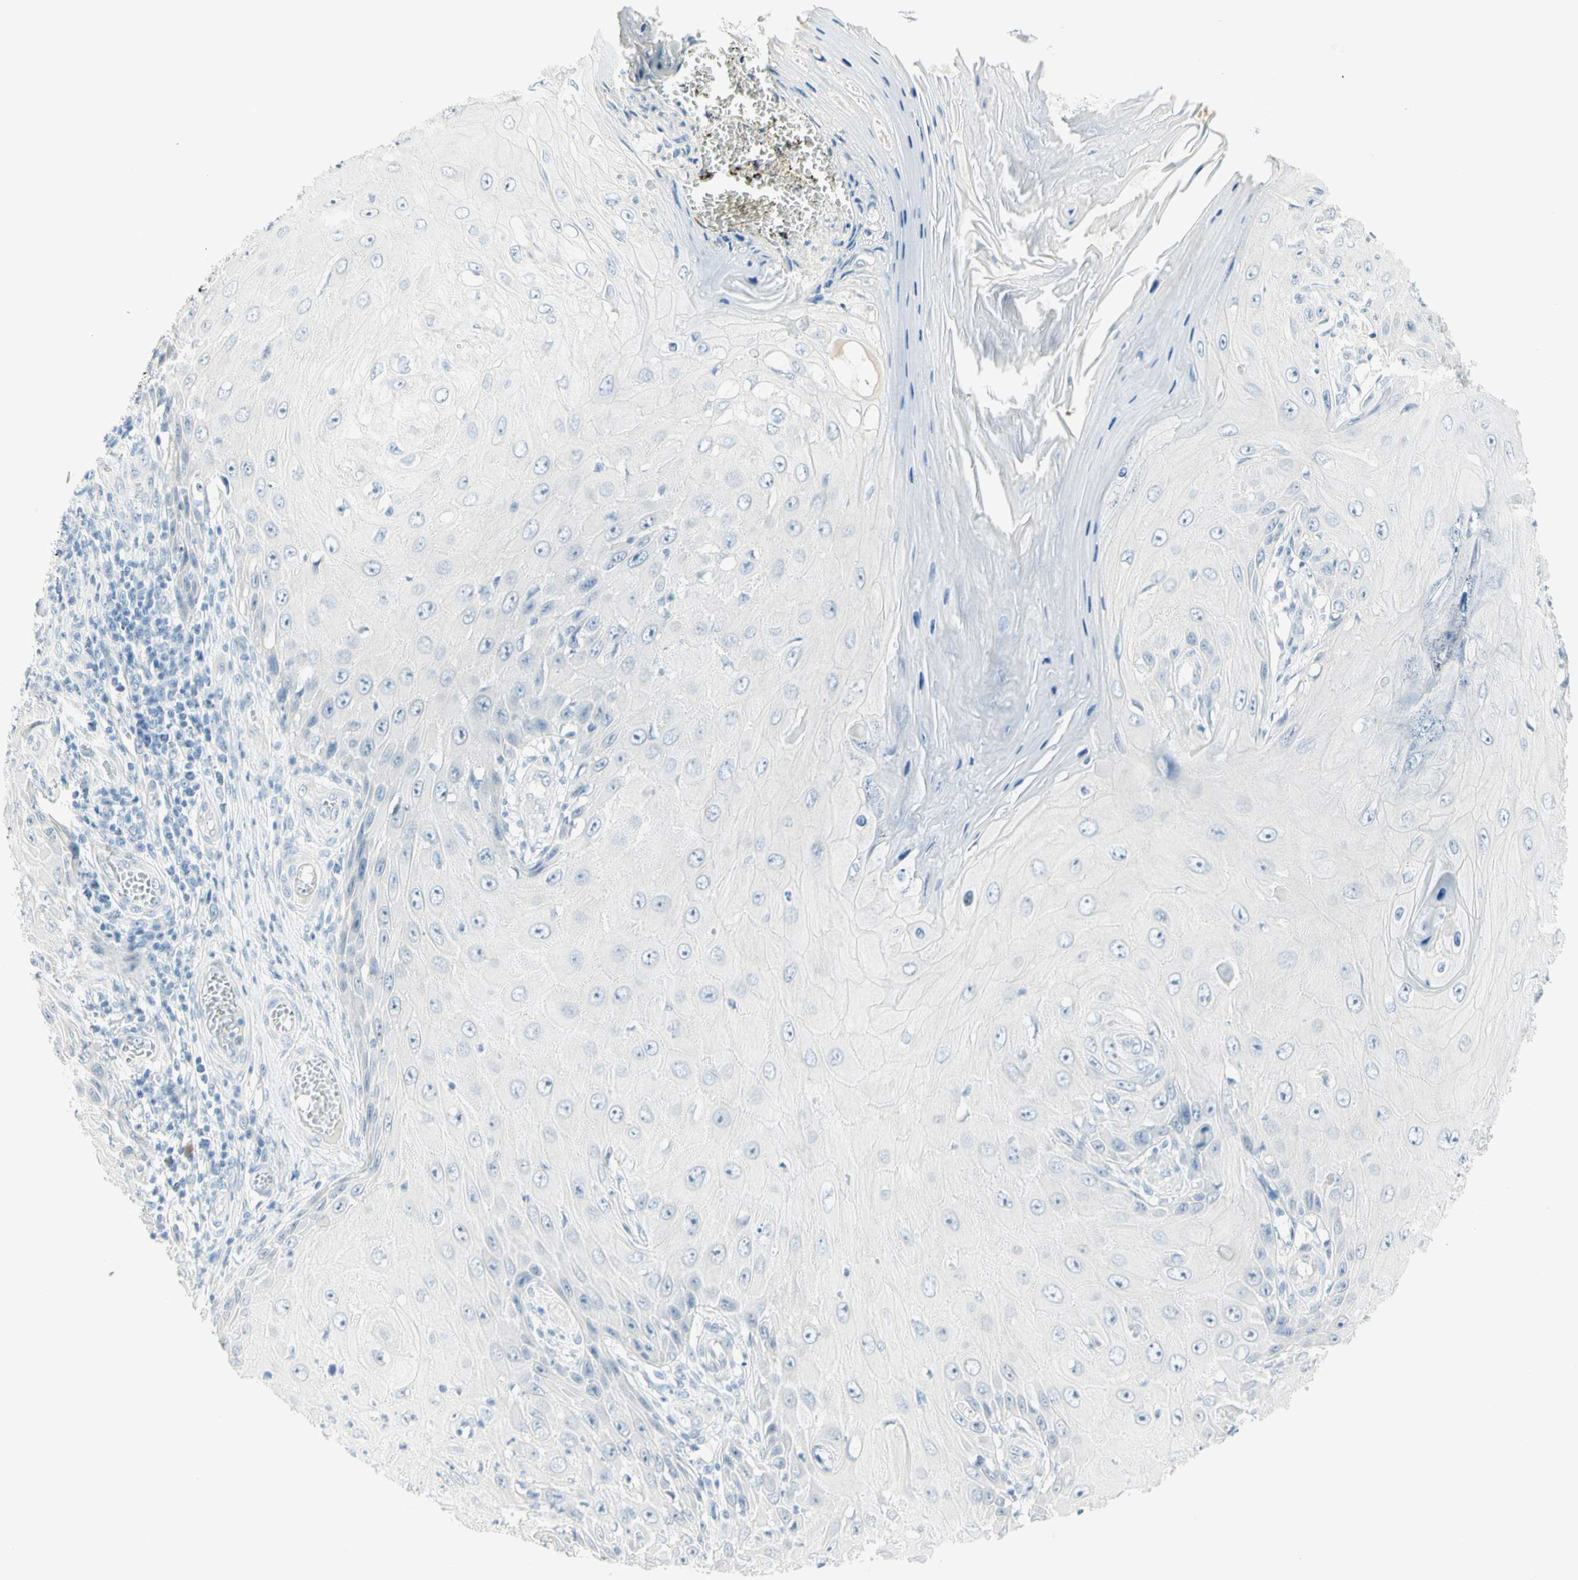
{"staining": {"intensity": "negative", "quantity": "none", "location": "none"}, "tissue": "skin cancer", "cell_type": "Tumor cells", "image_type": "cancer", "snomed": [{"axis": "morphology", "description": "Squamous cell carcinoma, NOS"}, {"axis": "topography", "description": "Skin"}], "caption": "A photomicrograph of human skin squamous cell carcinoma is negative for staining in tumor cells.", "gene": "MLLT10", "patient": {"sex": "female", "age": 73}}